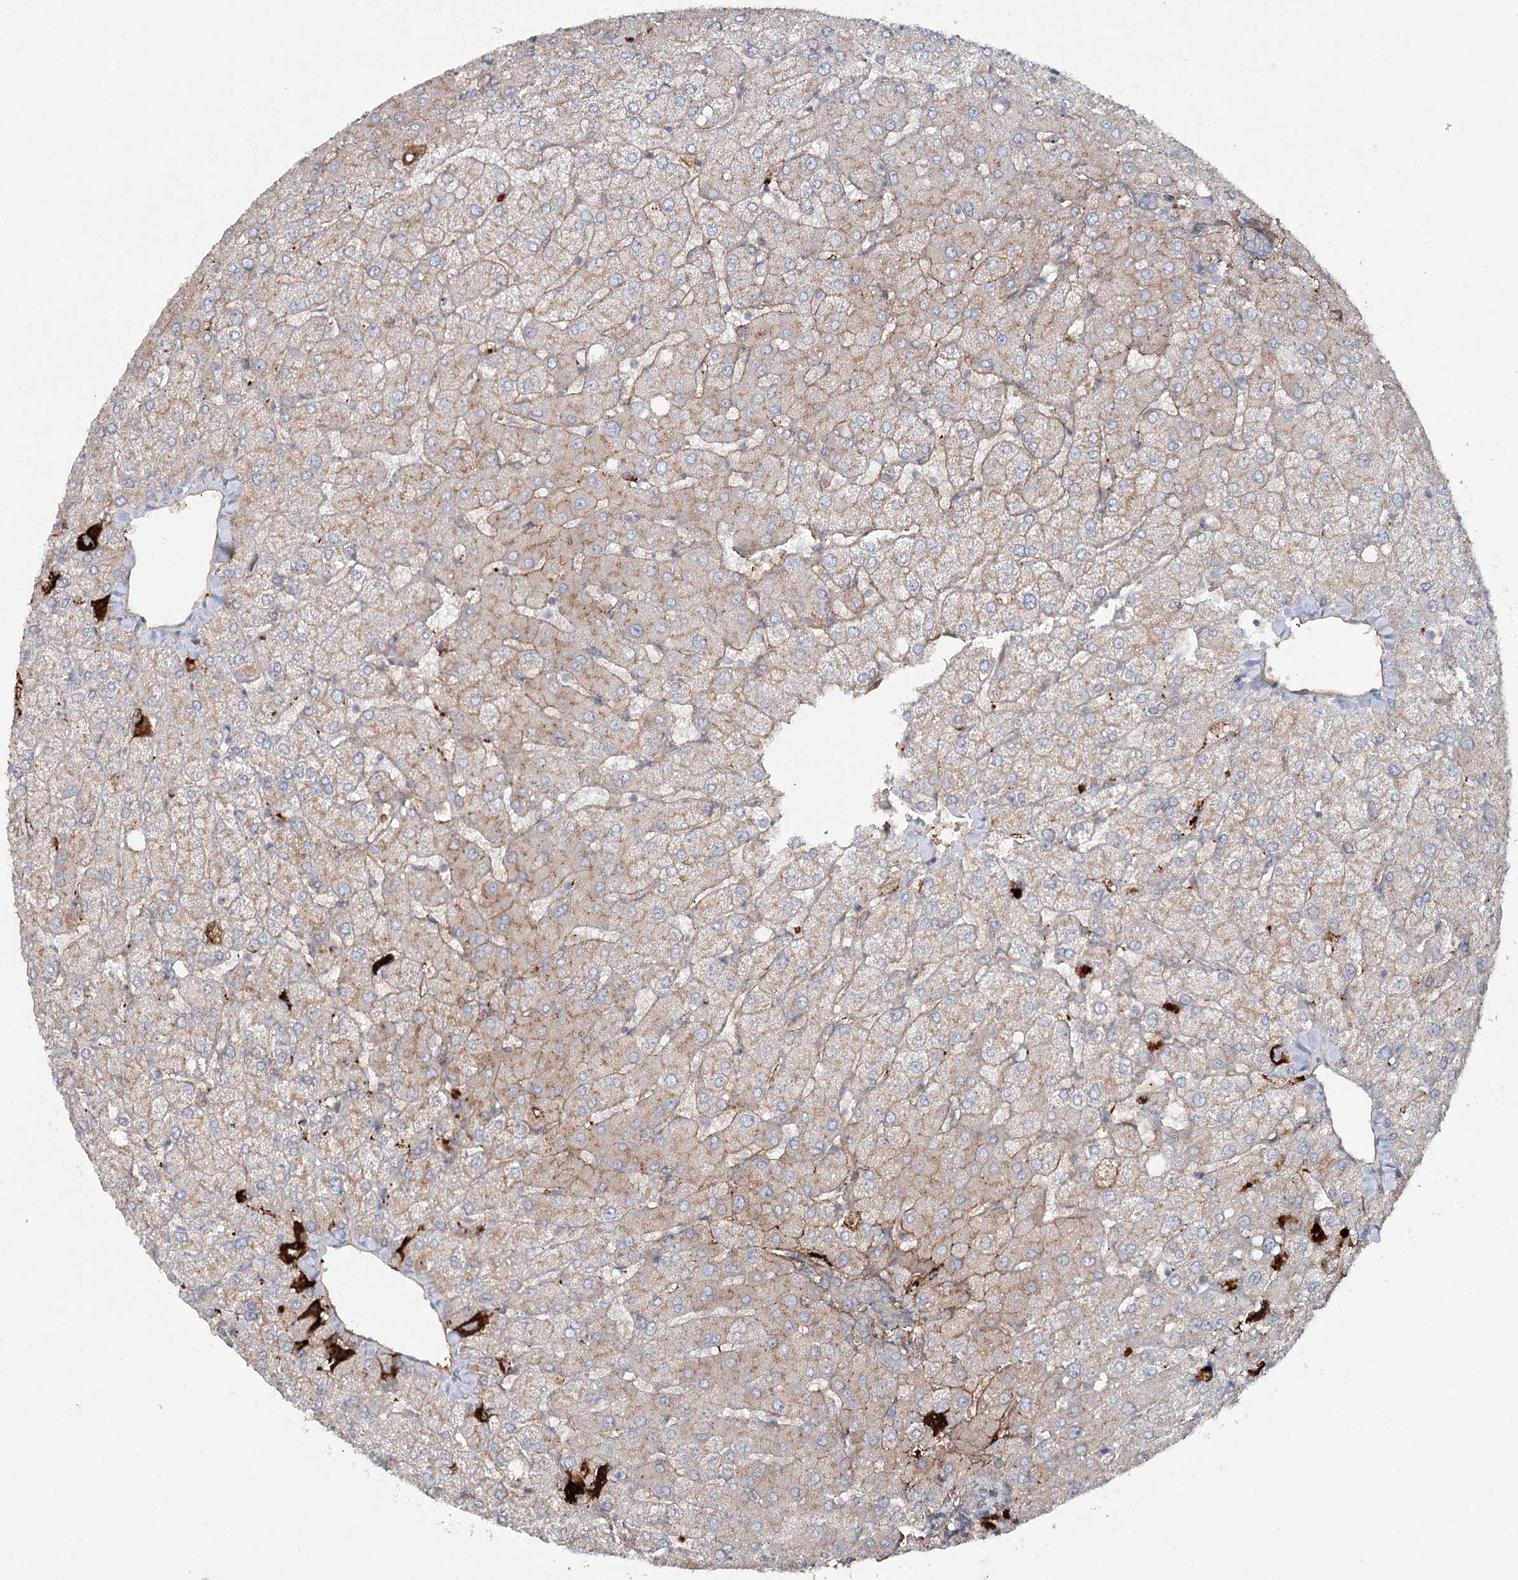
{"staining": {"intensity": "negative", "quantity": "none", "location": "none"}, "tissue": "liver", "cell_type": "Cholangiocytes", "image_type": "normal", "snomed": [{"axis": "morphology", "description": "Normal tissue, NOS"}, {"axis": "topography", "description": "Liver"}], "caption": "A high-resolution micrograph shows immunohistochemistry staining of benign liver, which demonstrates no significant expression in cholangiocytes.", "gene": "ALKBH8", "patient": {"sex": "female", "age": 54}}